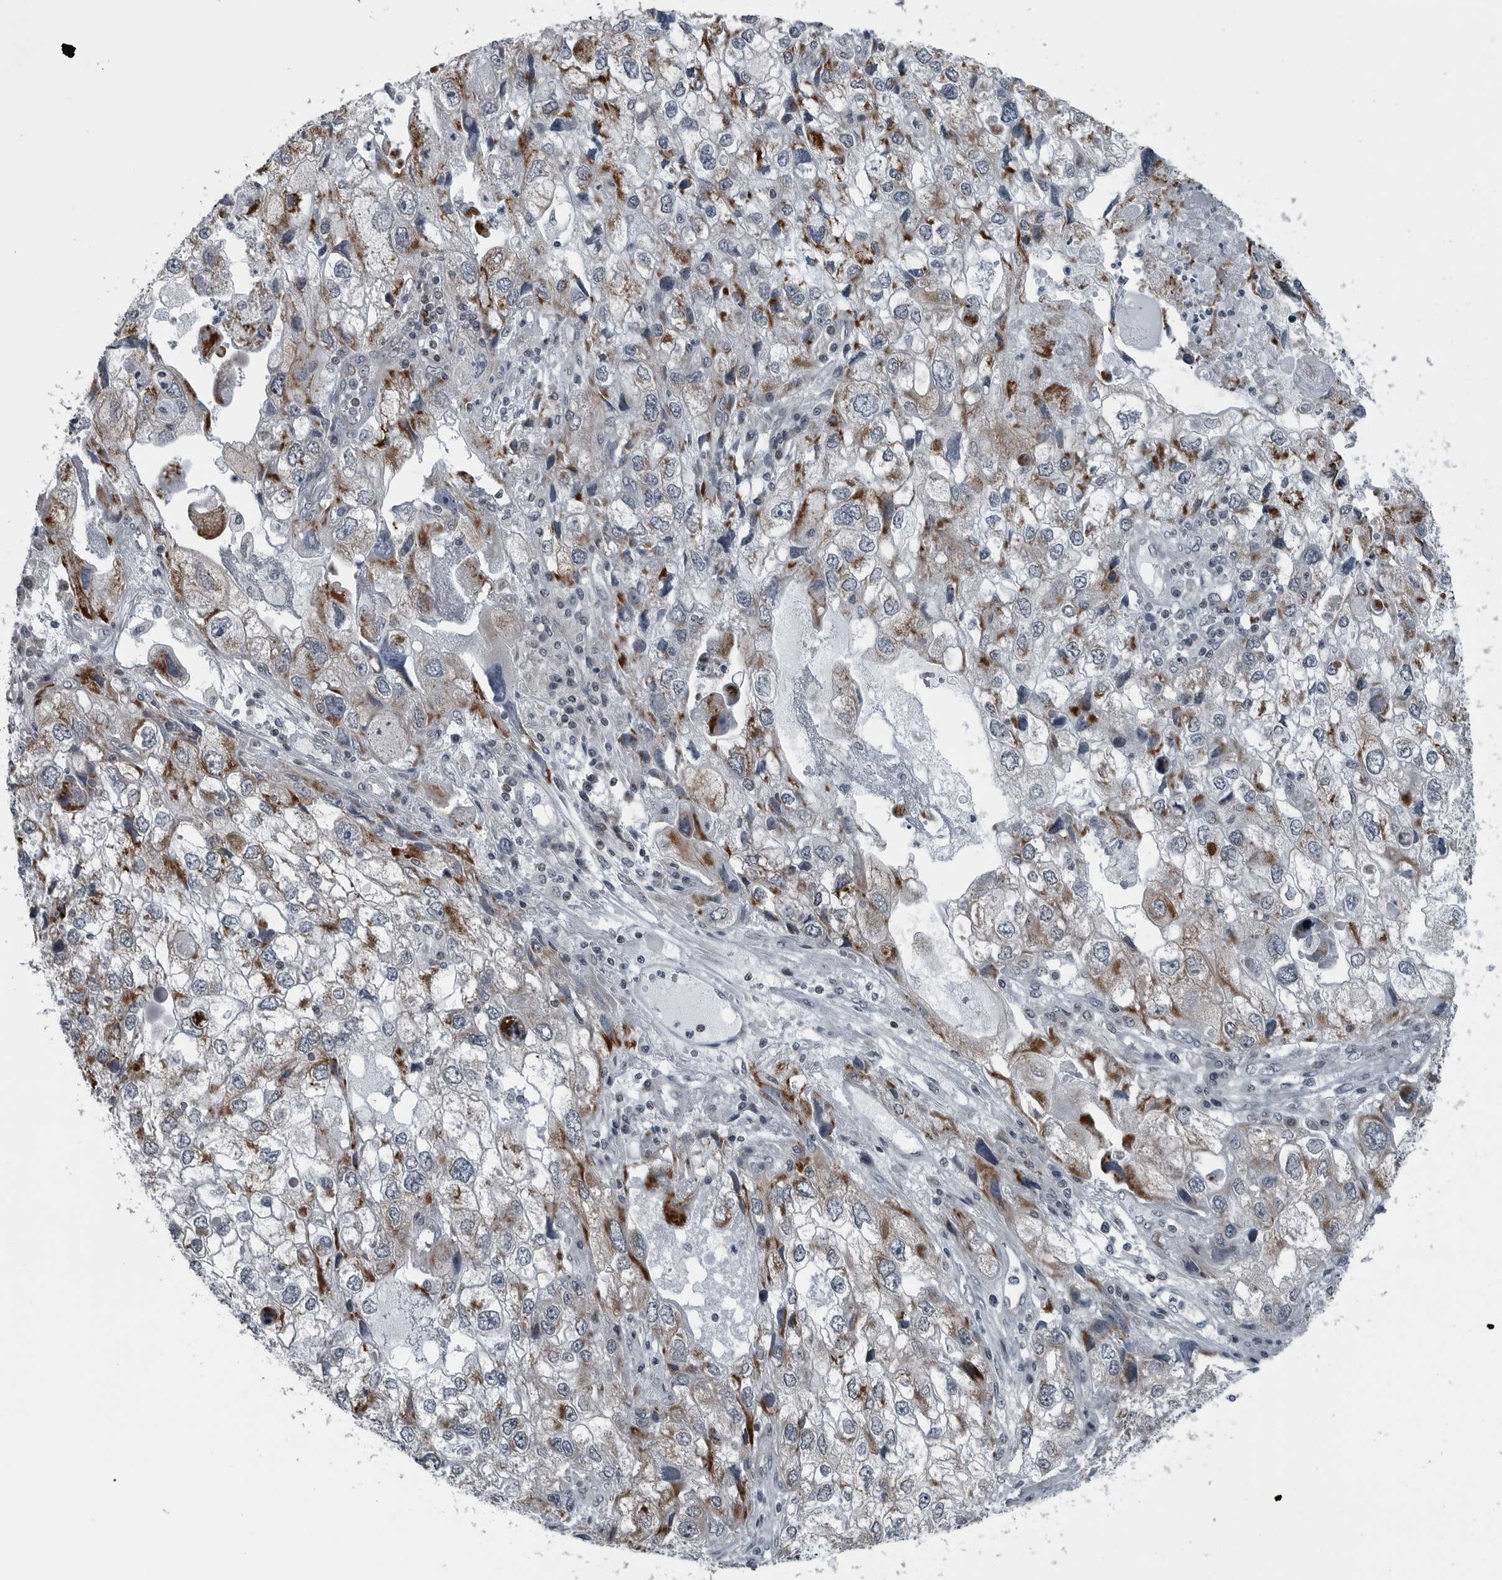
{"staining": {"intensity": "moderate", "quantity": "<25%", "location": "cytoplasmic/membranous"}, "tissue": "endometrial cancer", "cell_type": "Tumor cells", "image_type": "cancer", "snomed": [{"axis": "morphology", "description": "Adenocarcinoma, NOS"}, {"axis": "topography", "description": "Endometrium"}], "caption": "Immunohistochemistry micrograph of human endometrial adenocarcinoma stained for a protein (brown), which shows low levels of moderate cytoplasmic/membranous expression in approximately <25% of tumor cells.", "gene": "GAK", "patient": {"sex": "female", "age": 49}}